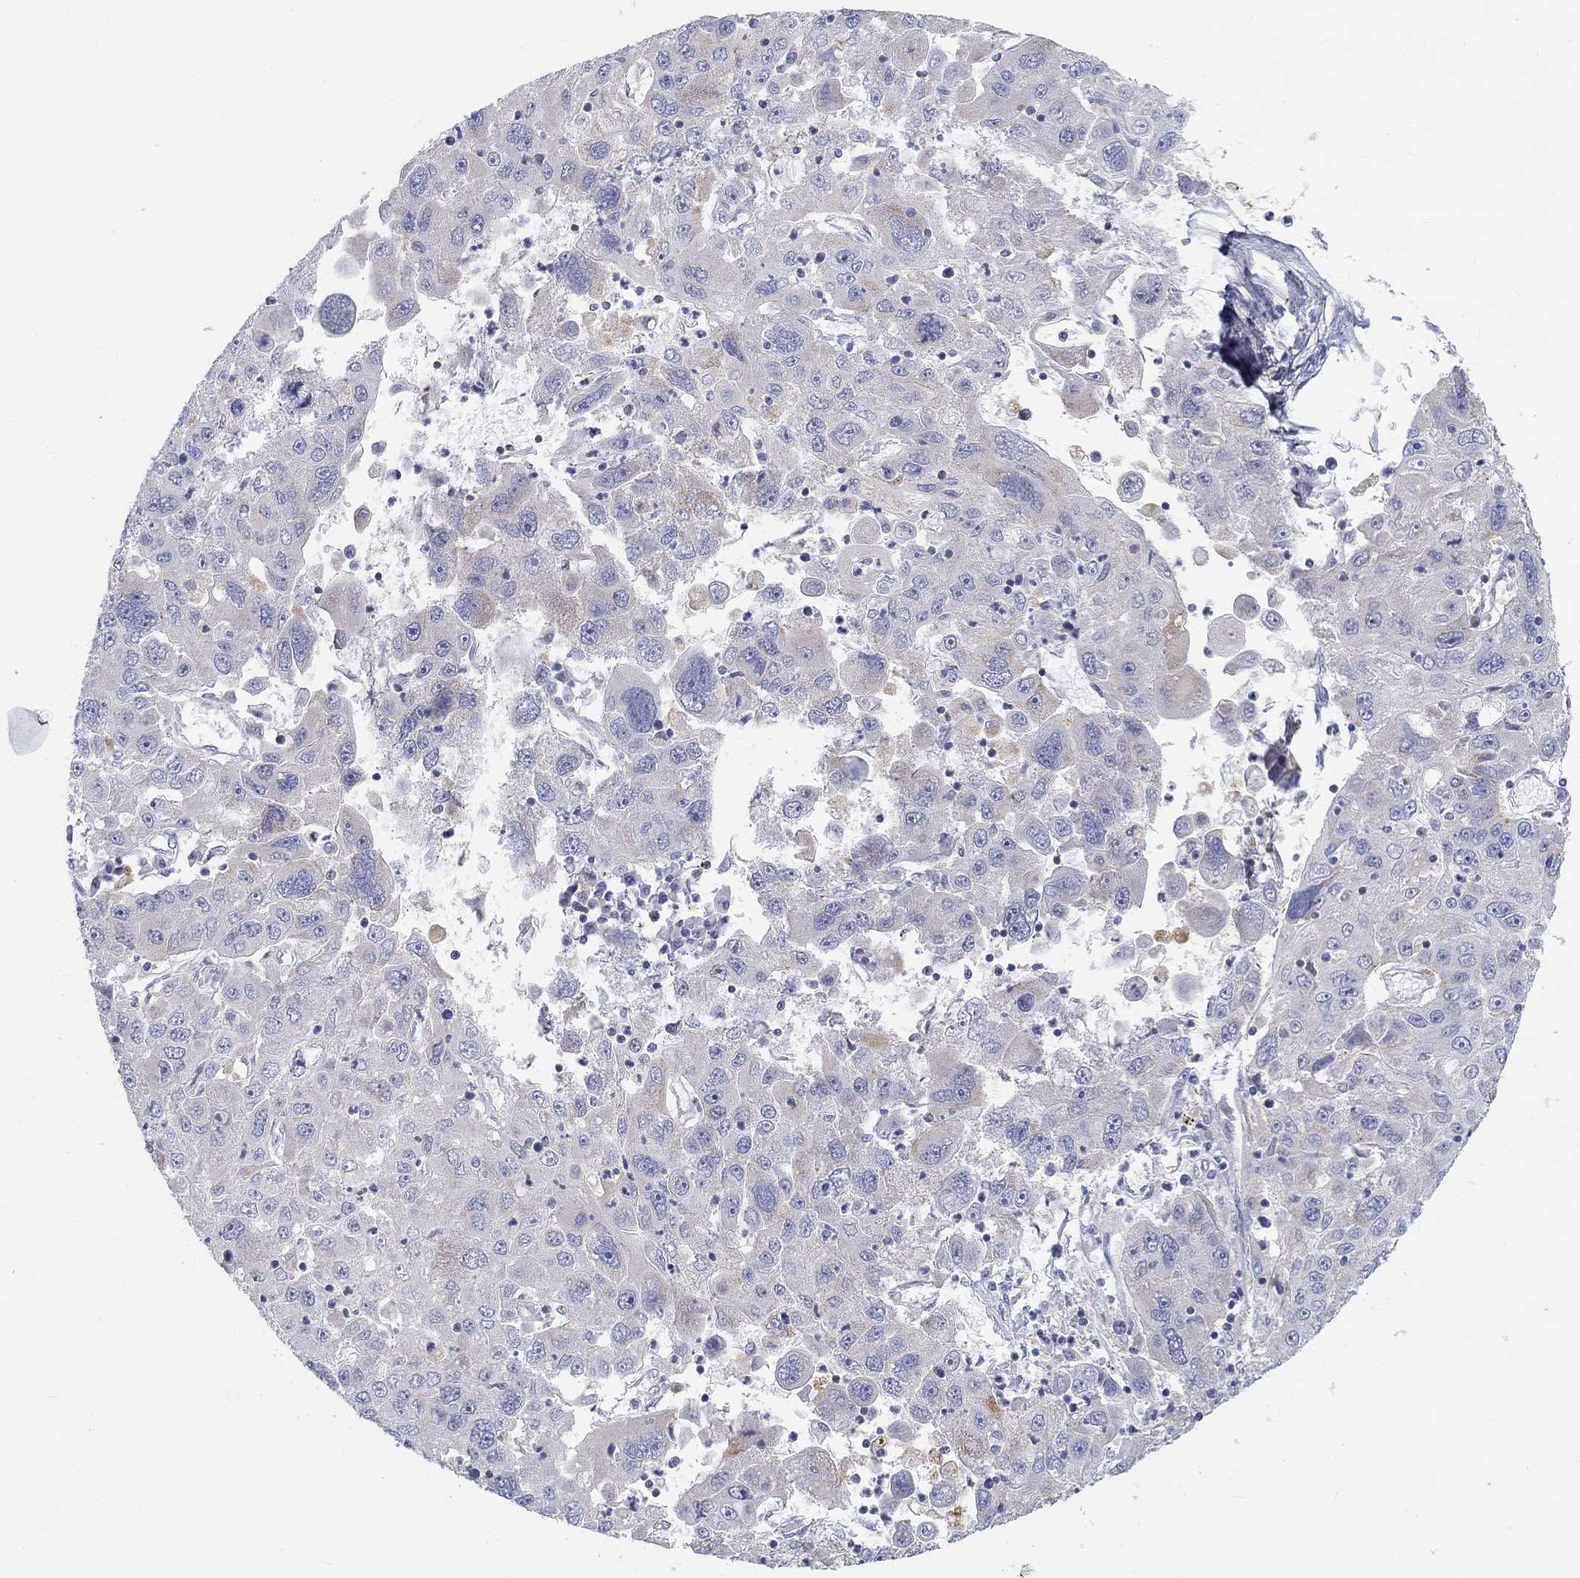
{"staining": {"intensity": "weak", "quantity": "<25%", "location": "cytoplasmic/membranous"}, "tissue": "stomach cancer", "cell_type": "Tumor cells", "image_type": "cancer", "snomed": [{"axis": "morphology", "description": "Adenocarcinoma, NOS"}, {"axis": "topography", "description": "Stomach"}], "caption": "An image of stomach cancer stained for a protein demonstrates no brown staining in tumor cells. The staining is performed using DAB (3,3'-diaminobenzidine) brown chromogen with nuclei counter-stained in using hematoxylin.", "gene": "BCO2", "patient": {"sex": "male", "age": 56}}